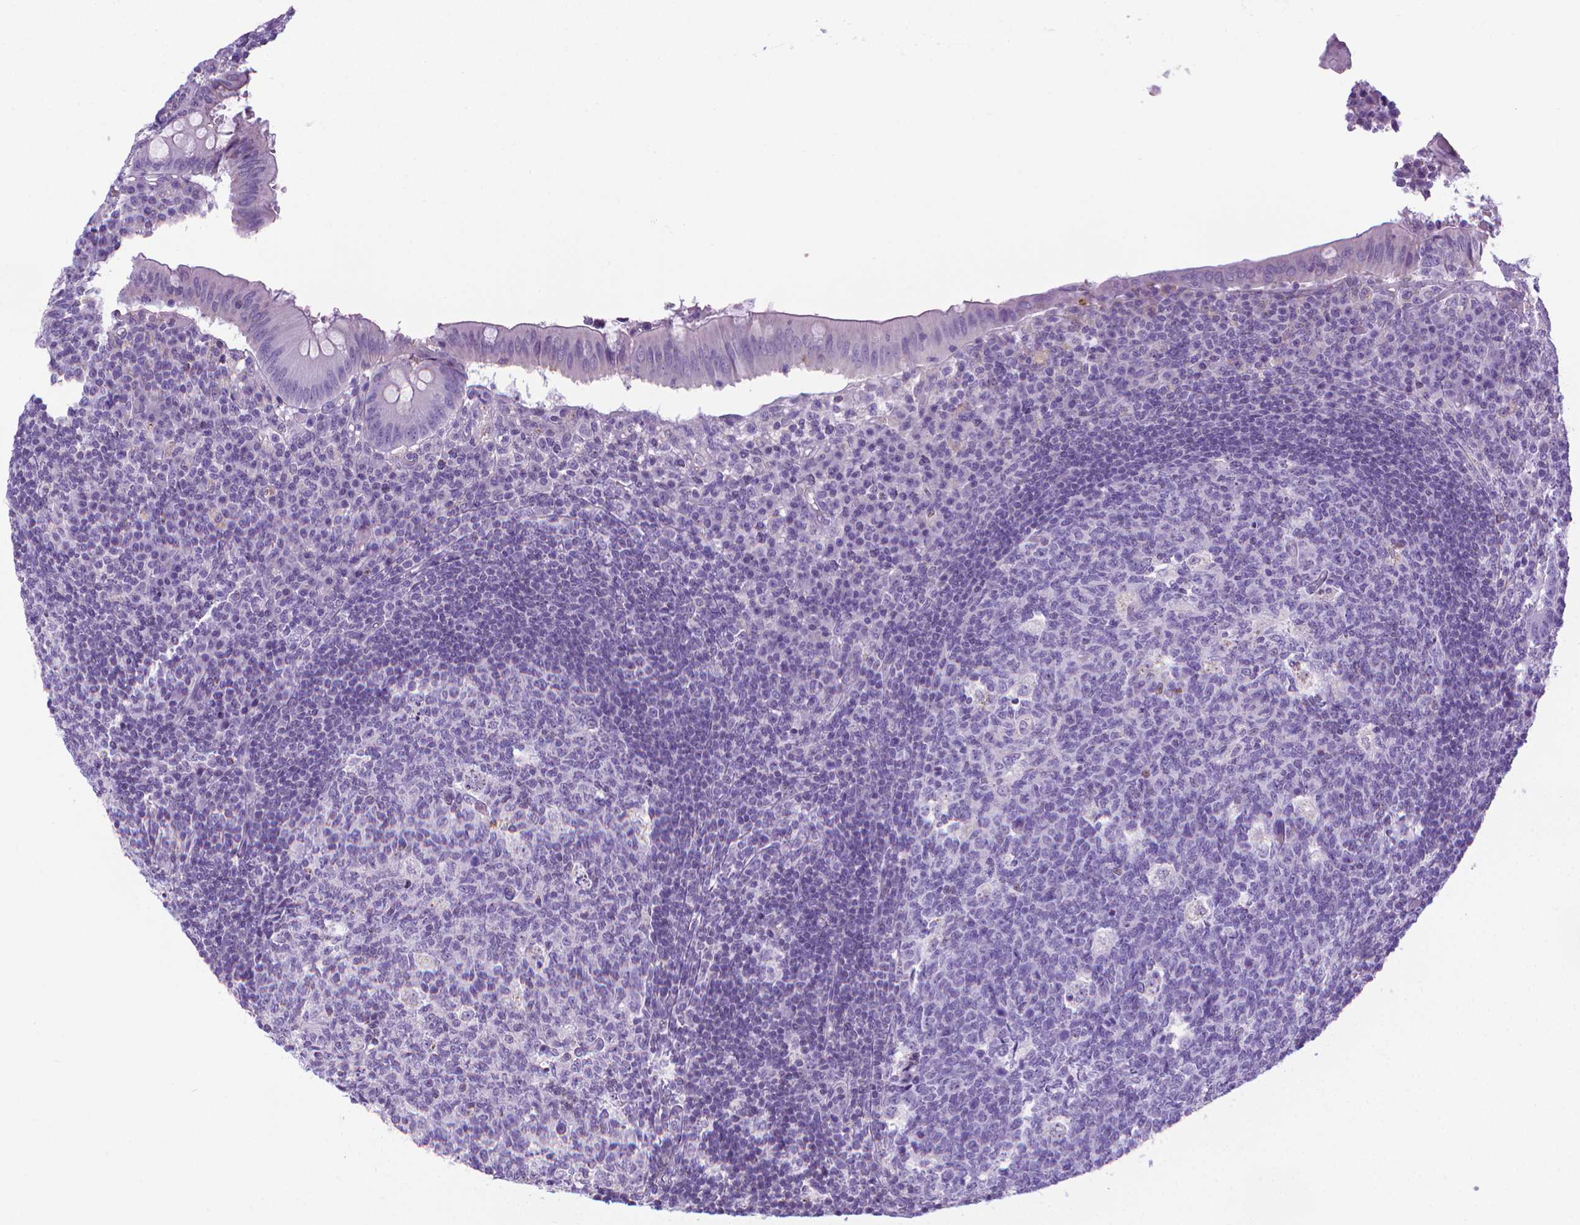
{"staining": {"intensity": "negative", "quantity": "none", "location": "none"}, "tissue": "appendix", "cell_type": "Glandular cells", "image_type": "normal", "snomed": [{"axis": "morphology", "description": "Normal tissue, NOS"}, {"axis": "topography", "description": "Appendix"}], "caption": "This is an immunohistochemistry (IHC) histopathology image of unremarkable appendix. There is no staining in glandular cells.", "gene": "POU3F3", "patient": {"sex": "male", "age": 18}}